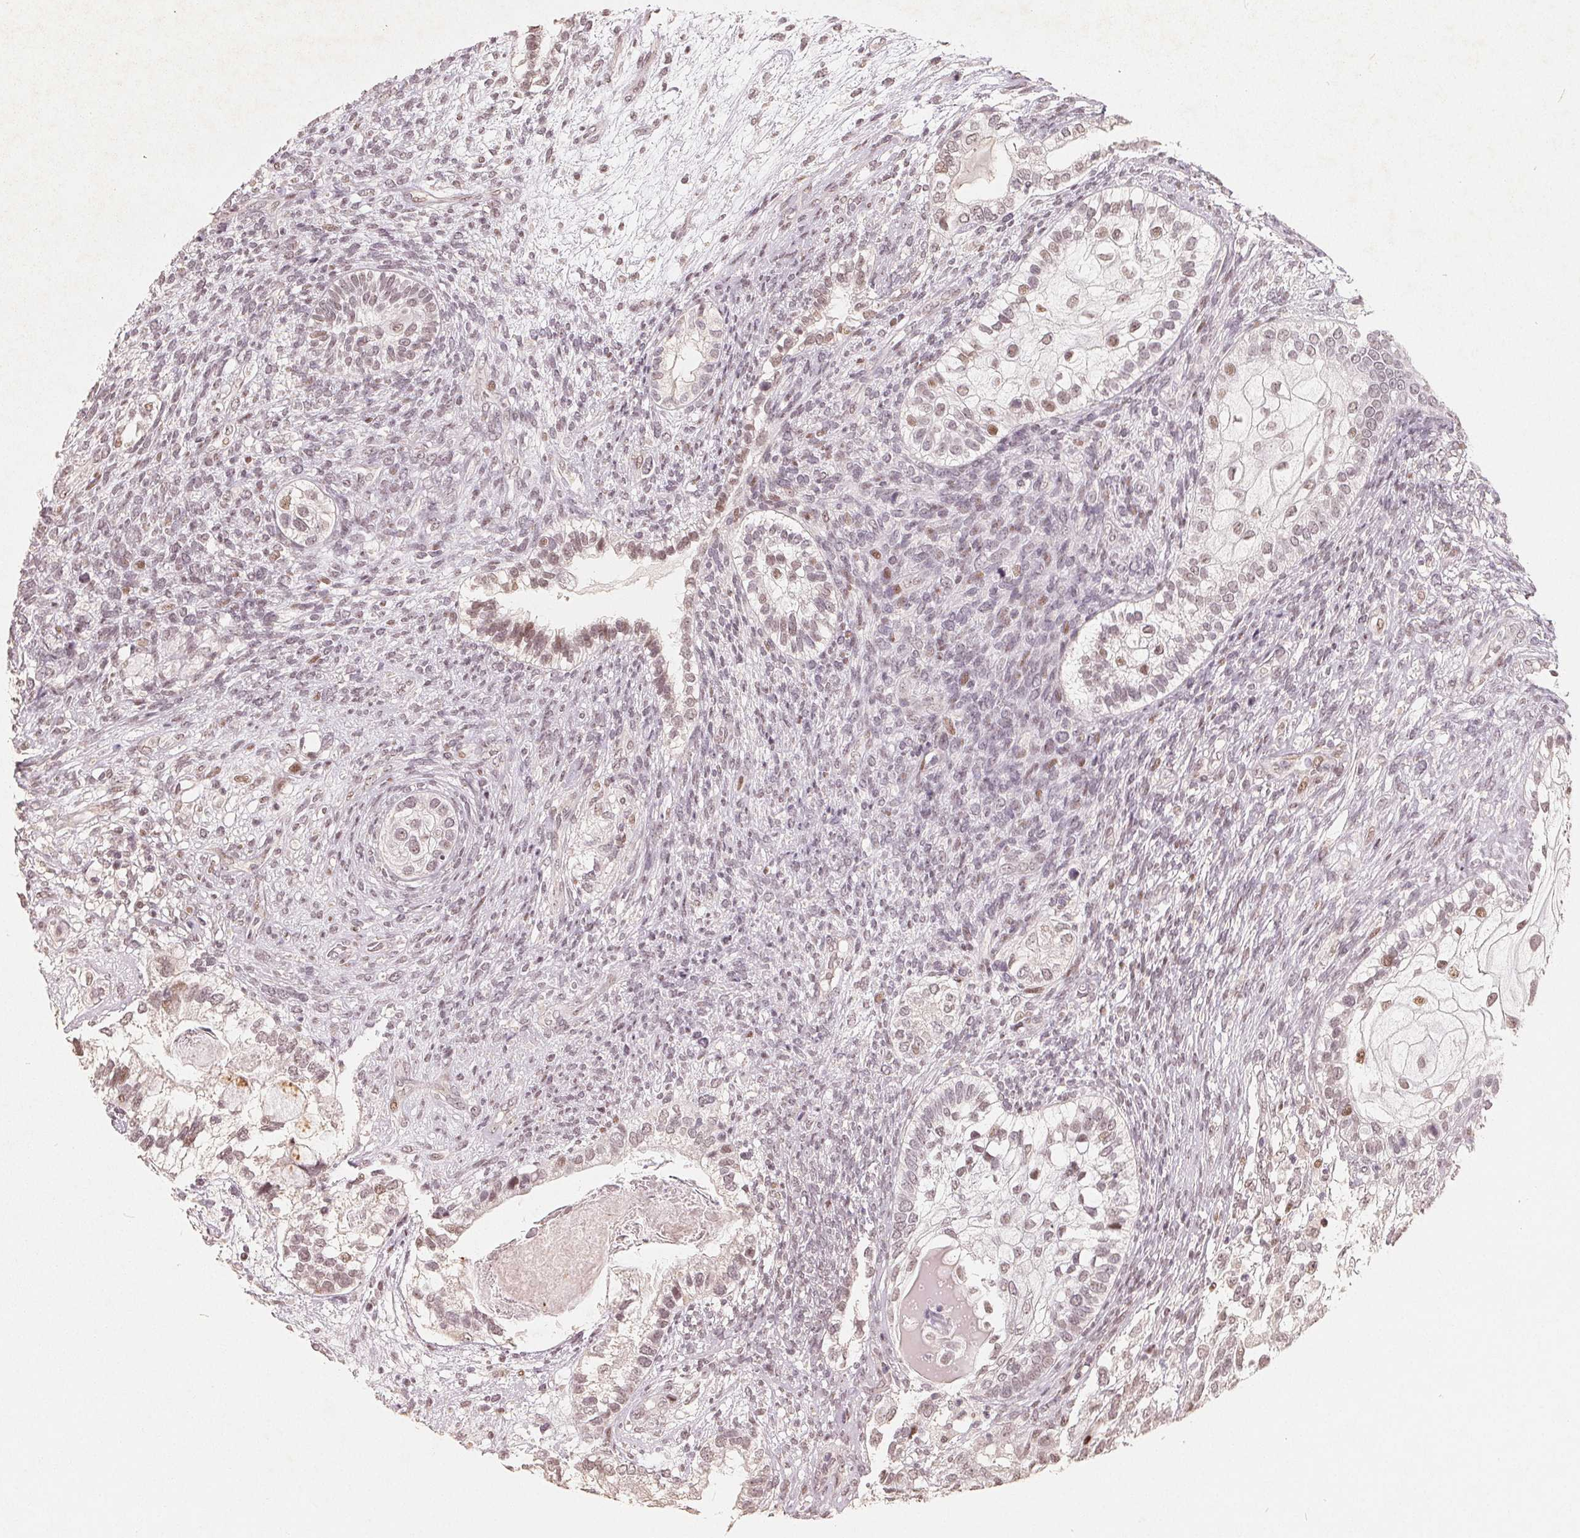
{"staining": {"intensity": "weak", "quantity": ">75%", "location": "nuclear"}, "tissue": "testis cancer", "cell_type": "Tumor cells", "image_type": "cancer", "snomed": [{"axis": "morphology", "description": "Seminoma, NOS"}, {"axis": "morphology", "description": "Carcinoma, Embryonal, NOS"}, {"axis": "topography", "description": "Testis"}], "caption": "Embryonal carcinoma (testis) tissue demonstrates weak nuclear positivity in approximately >75% of tumor cells, visualized by immunohistochemistry. (DAB = brown stain, brightfield microscopy at high magnification).", "gene": "CCDC138", "patient": {"sex": "male", "age": 41}}